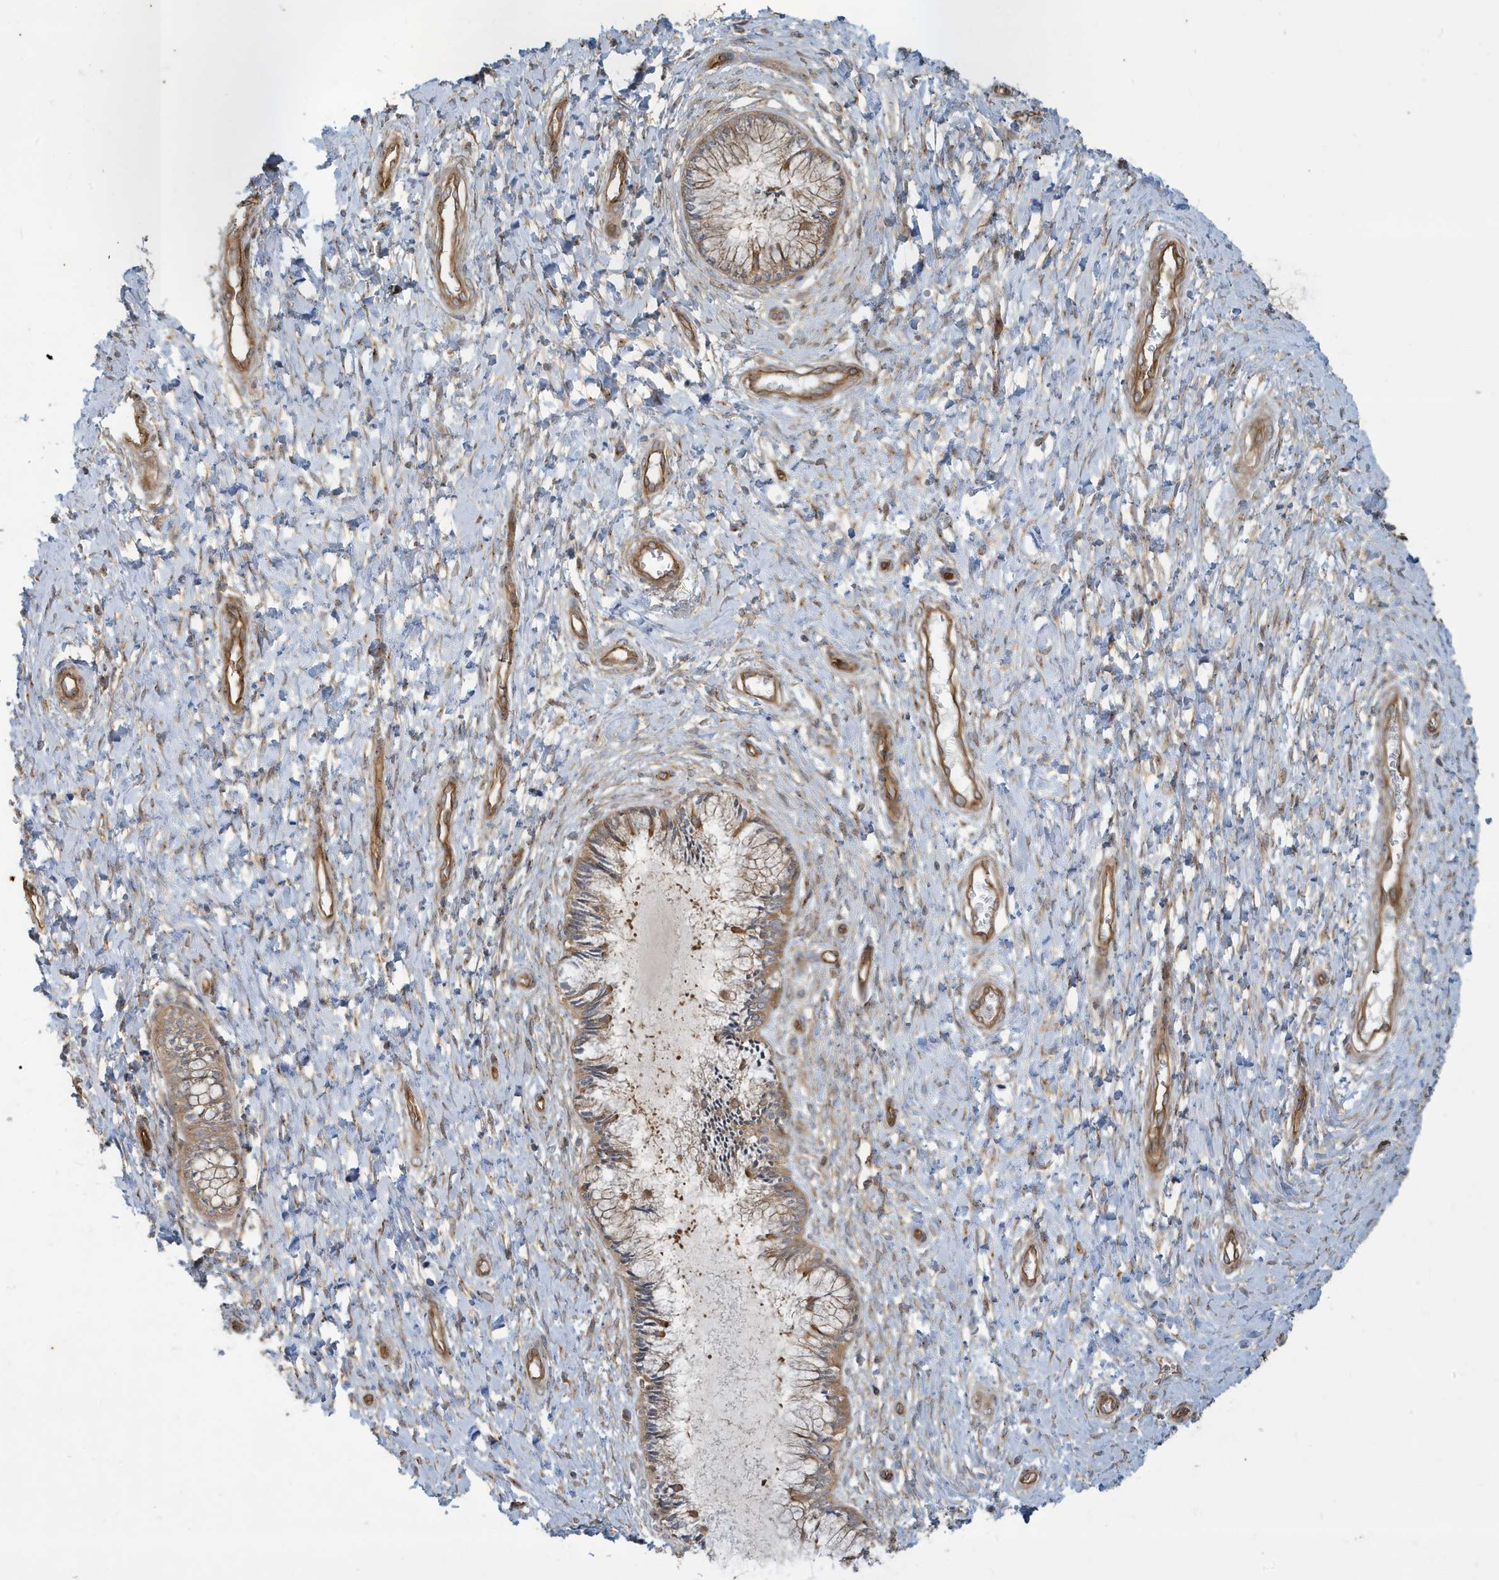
{"staining": {"intensity": "moderate", "quantity": ">75%", "location": "cytoplasmic/membranous"}, "tissue": "cervix", "cell_type": "Glandular cells", "image_type": "normal", "snomed": [{"axis": "morphology", "description": "Normal tissue, NOS"}, {"axis": "topography", "description": "Cervix"}], "caption": "DAB immunohistochemical staining of benign cervix demonstrates moderate cytoplasmic/membranous protein expression in about >75% of glandular cells.", "gene": "ATP23", "patient": {"sex": "female", "age": 55}}